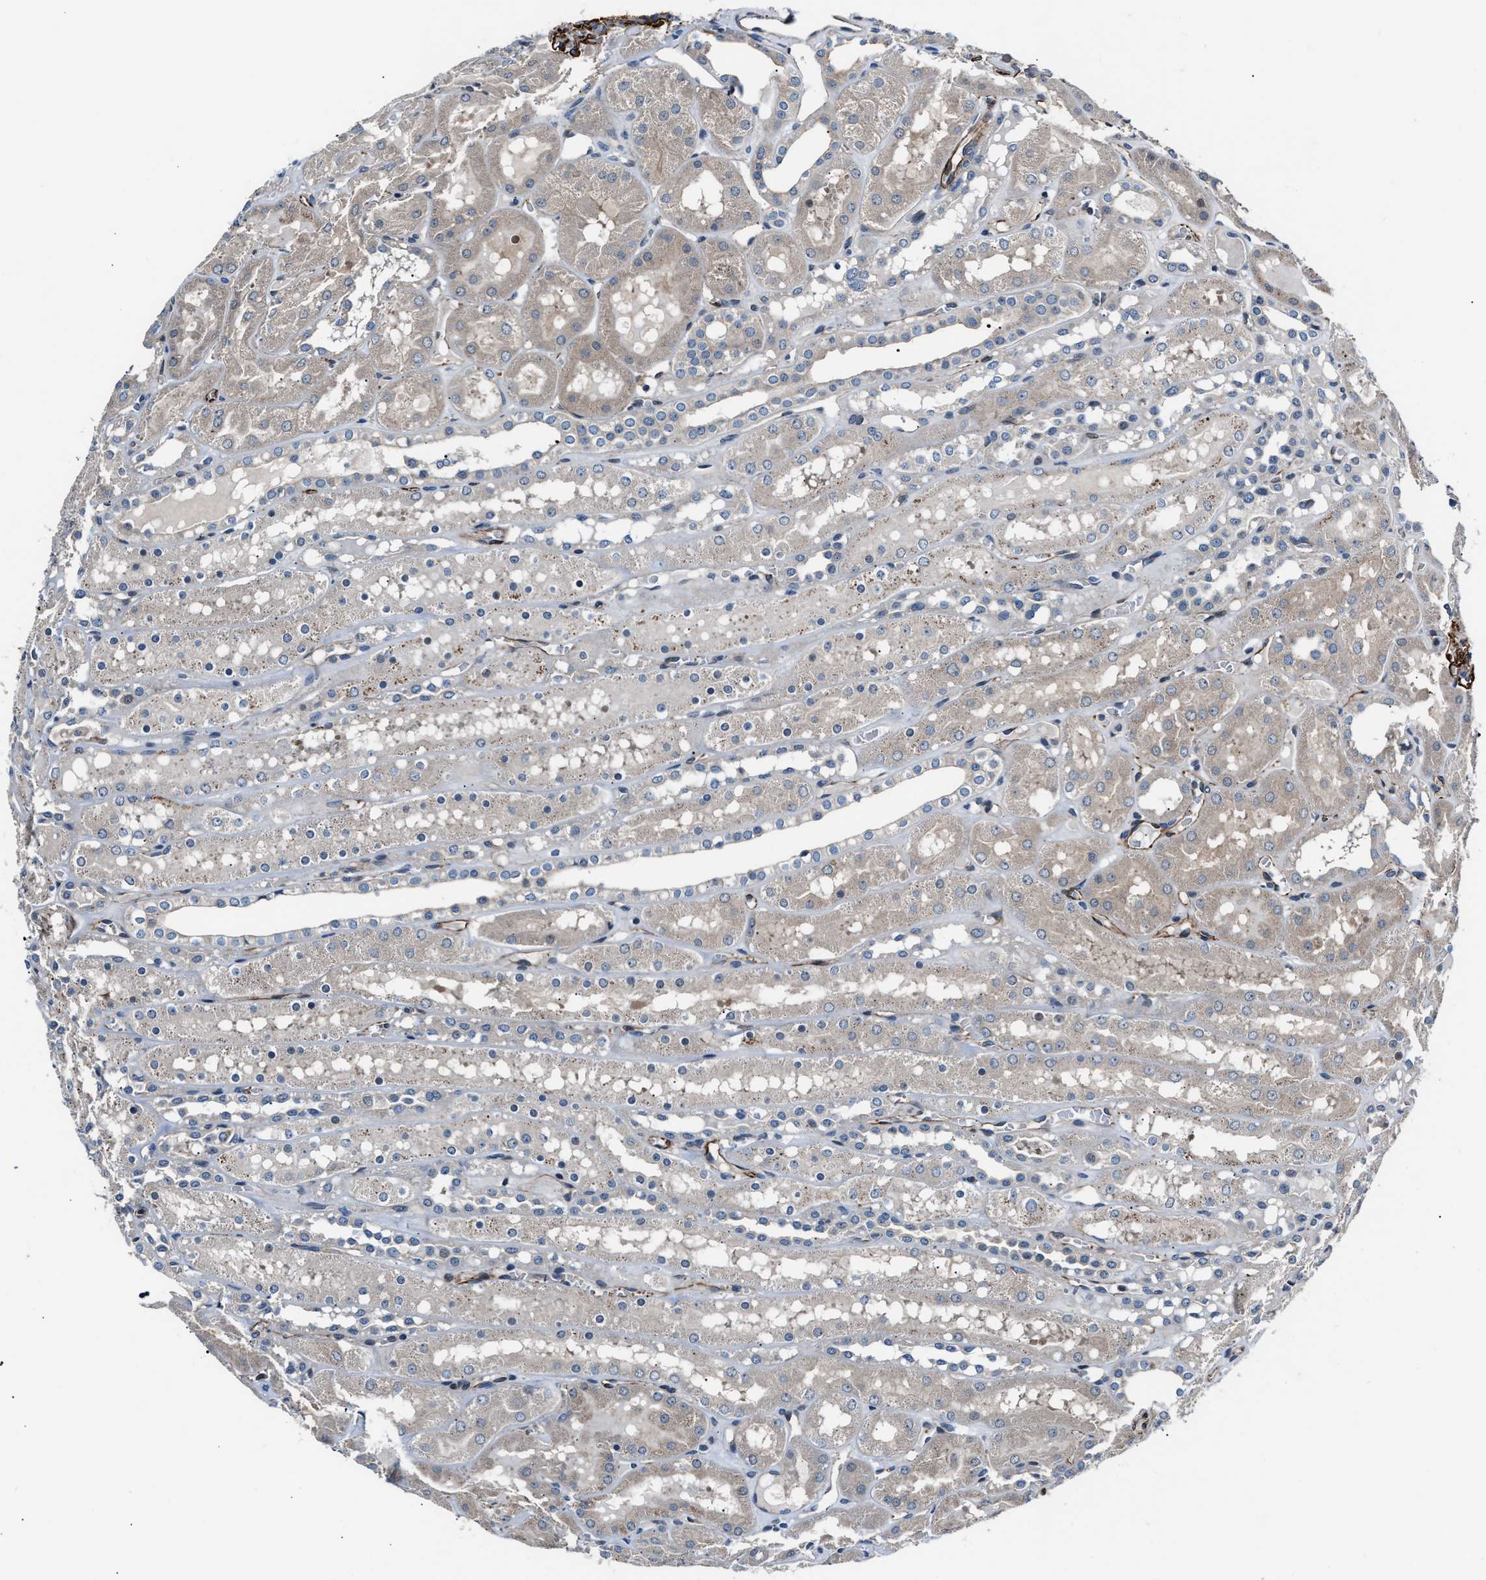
{"staining": {"intensity": "strong", "quantity": ">75%", "location": "cytoplasmic/membranous"}, "tissue": "kidney", "cell_type": "Cells in glomeruli", "image_type": "normal", "snomed": [{"axis": "morphology", "description": "Normal tissue, NOS"}, {"axis": "topography", "description": "Kidney"}, {"axis": "topography", "description": "Urinary bladder"}], "caption": "Protein expression analysis of unremarkable kidney reveals strong cytoplasmic/membranous expression in about >75% of cells in glomeruli. Nuclei are stained in blue.", "gene": "MPDZ", "patient": {"sex": "male", "age": 16}}